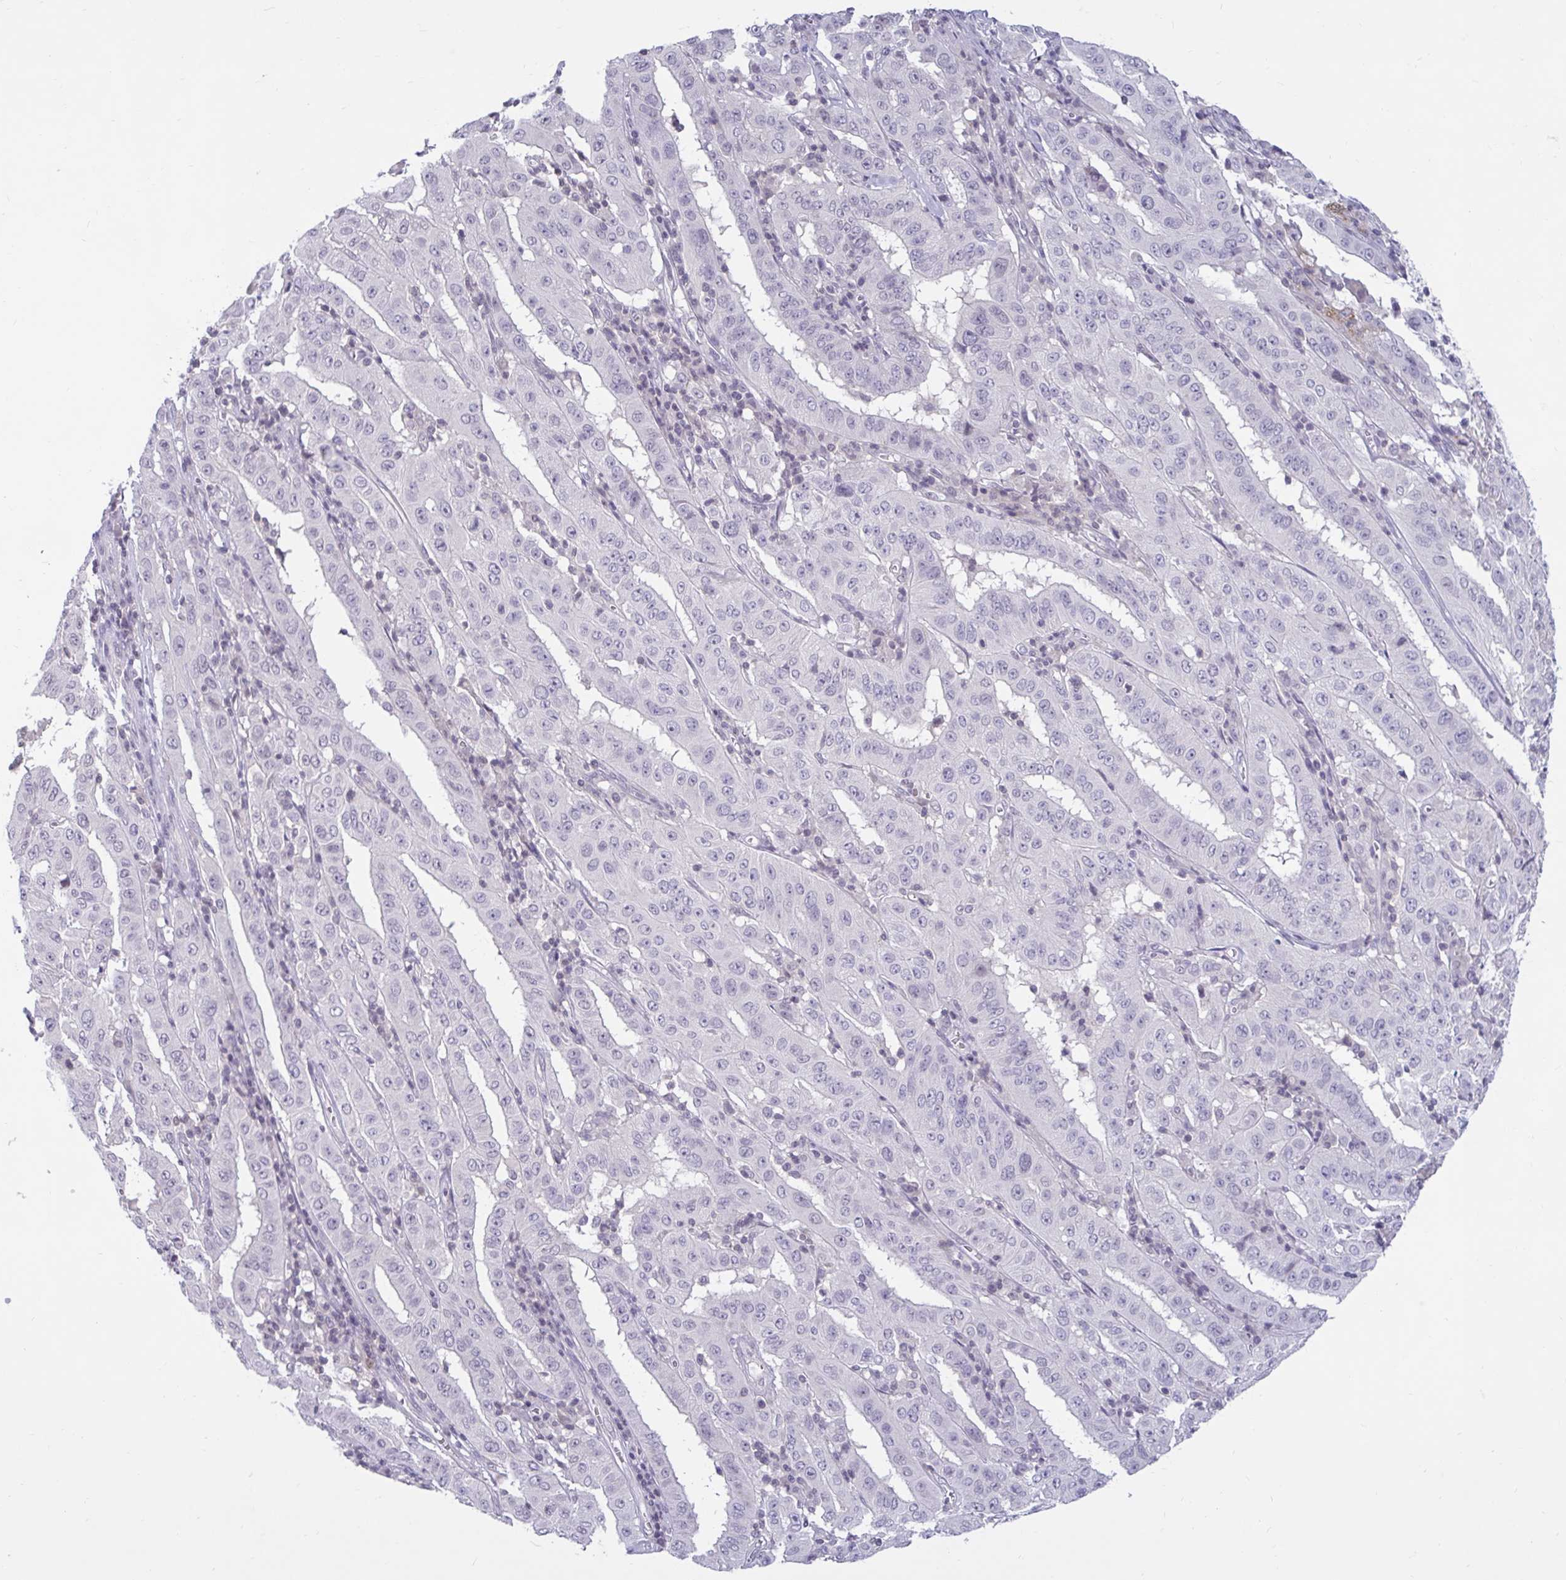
{"staining": {"intensity": "negative", "quantity": "none", "location": "none"}, "tissue": "pancreatic cancer", "cell_type": "Tumor cells", "image_type": "cancer", "snomed": [{"axis": "morphology", "description": "Adenocarcinoma, NOS"}, {"axis": "topography", "description": "Pancreas"}], "caption": "Immunohistochemical staining of pancreatic cancer demonstrates no significant positivity in tumor cells. (Stains: DAB immunohistochemistry (IHC) with hematoxylin counter stain, Microscopy: brightfield microscopy at high magnification).", "gene": "ARPP19", "patient": {"sex": "male", "age": 63}}